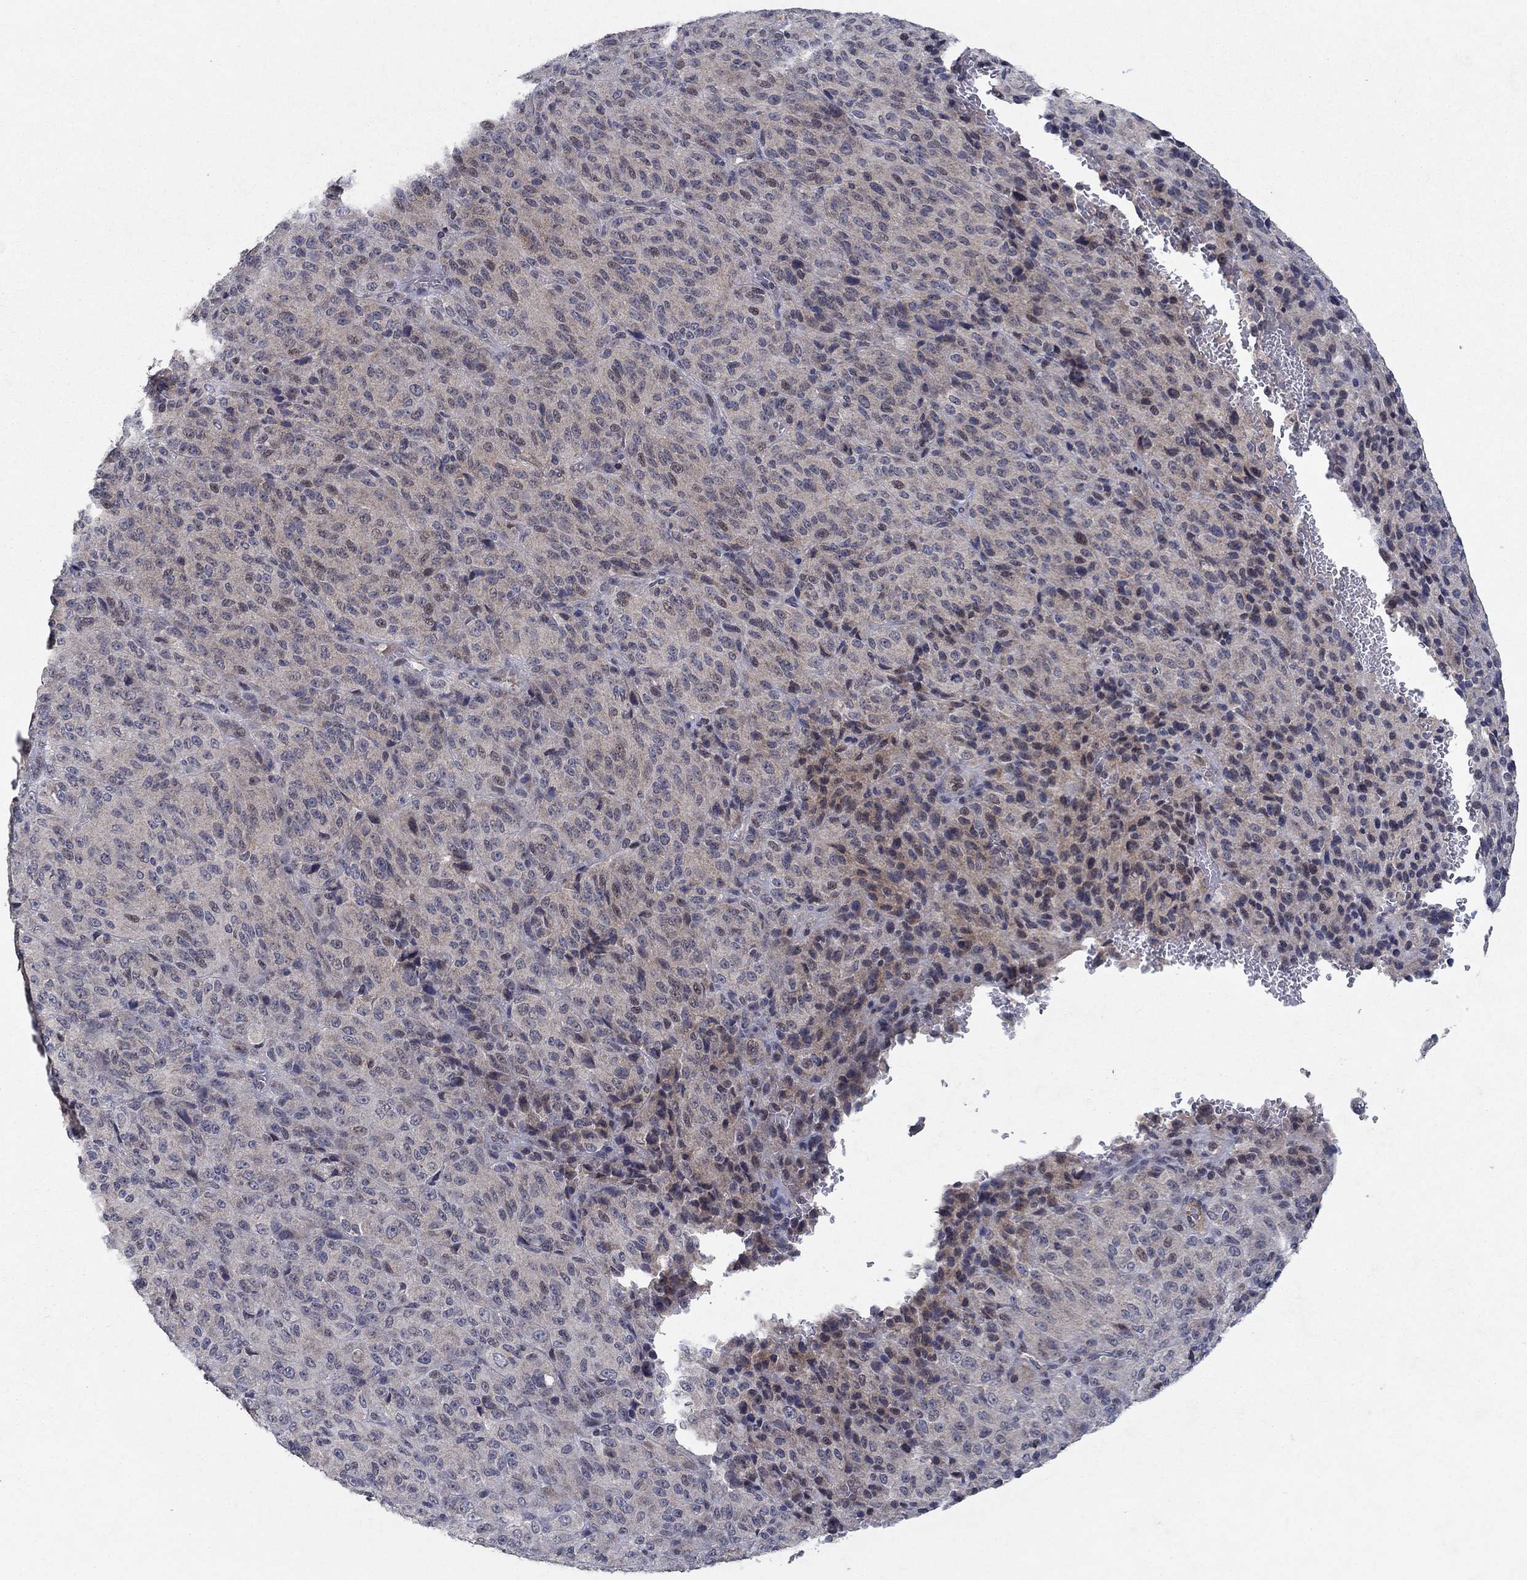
{"staining": {"intensity": "weak", "quantity": "<25%", "location": "cytoplasmic/membranous"}, "tissue": "melanoma", "cell_type": "Tumor cells", "image_type": "cancer", "snomed": [{"axis": "morphology", "description": "Malignant melanoma, Metastatic site"}, {"axis": "topography", "description": "Brain"}], "caption": "The photomicrograph demonstrates no significant staining in tumor cells of malignant melanoma (metastatic site).", "gene": "IL4", "patient": {"sex": "female", "age": 56}}